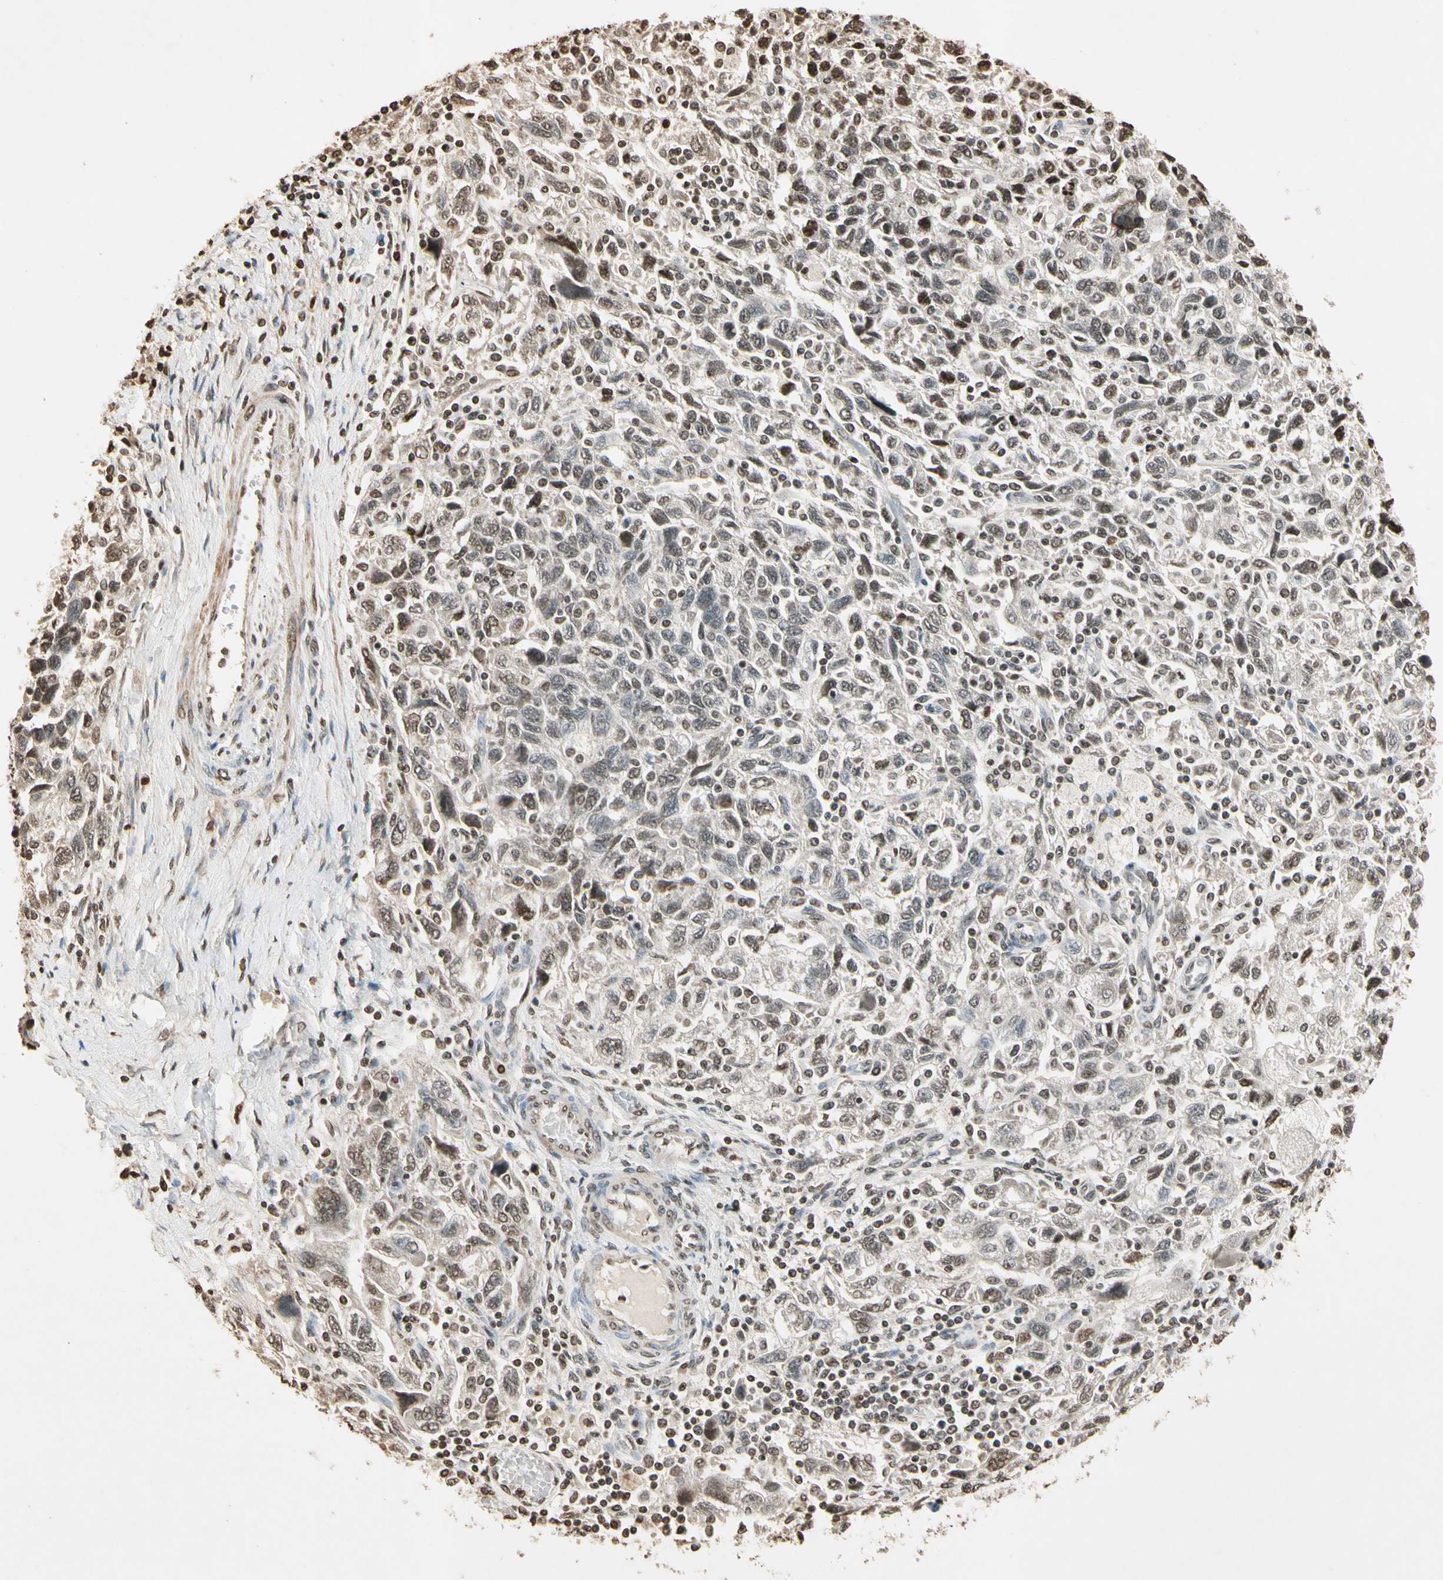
{"staining": {"intensity": "weak", "quantity": "25%-75%", "location": "cytoplasmic/membranous,nuclear"}, "tissue": "ovarian cancer", "cell_type": "Tumor cells", "image_type": "cancer", "snomed": [{"axis": "morphology", "description": "Carcinoma, NOS"}, {"axis": "morphology", "description": "Cystadenocarcinoma, serous, NOS"}, {"axis": "topography", "description": "Ovary"}], "caption": "Protein staining of ovarian cancer (carcinoma) tissue displays weak cytoplasmic/membranous and nuclear positivity in about 25%-75% of tumor cells. The protein of interest is stained brown, and the nuclei are stained in blue (DAB (3,3'-diaminobenzidine) IHC with brightfield microscopy, high magnification).", "gene": "TOP1", "patient": {"sex": "female", "age": 69}}